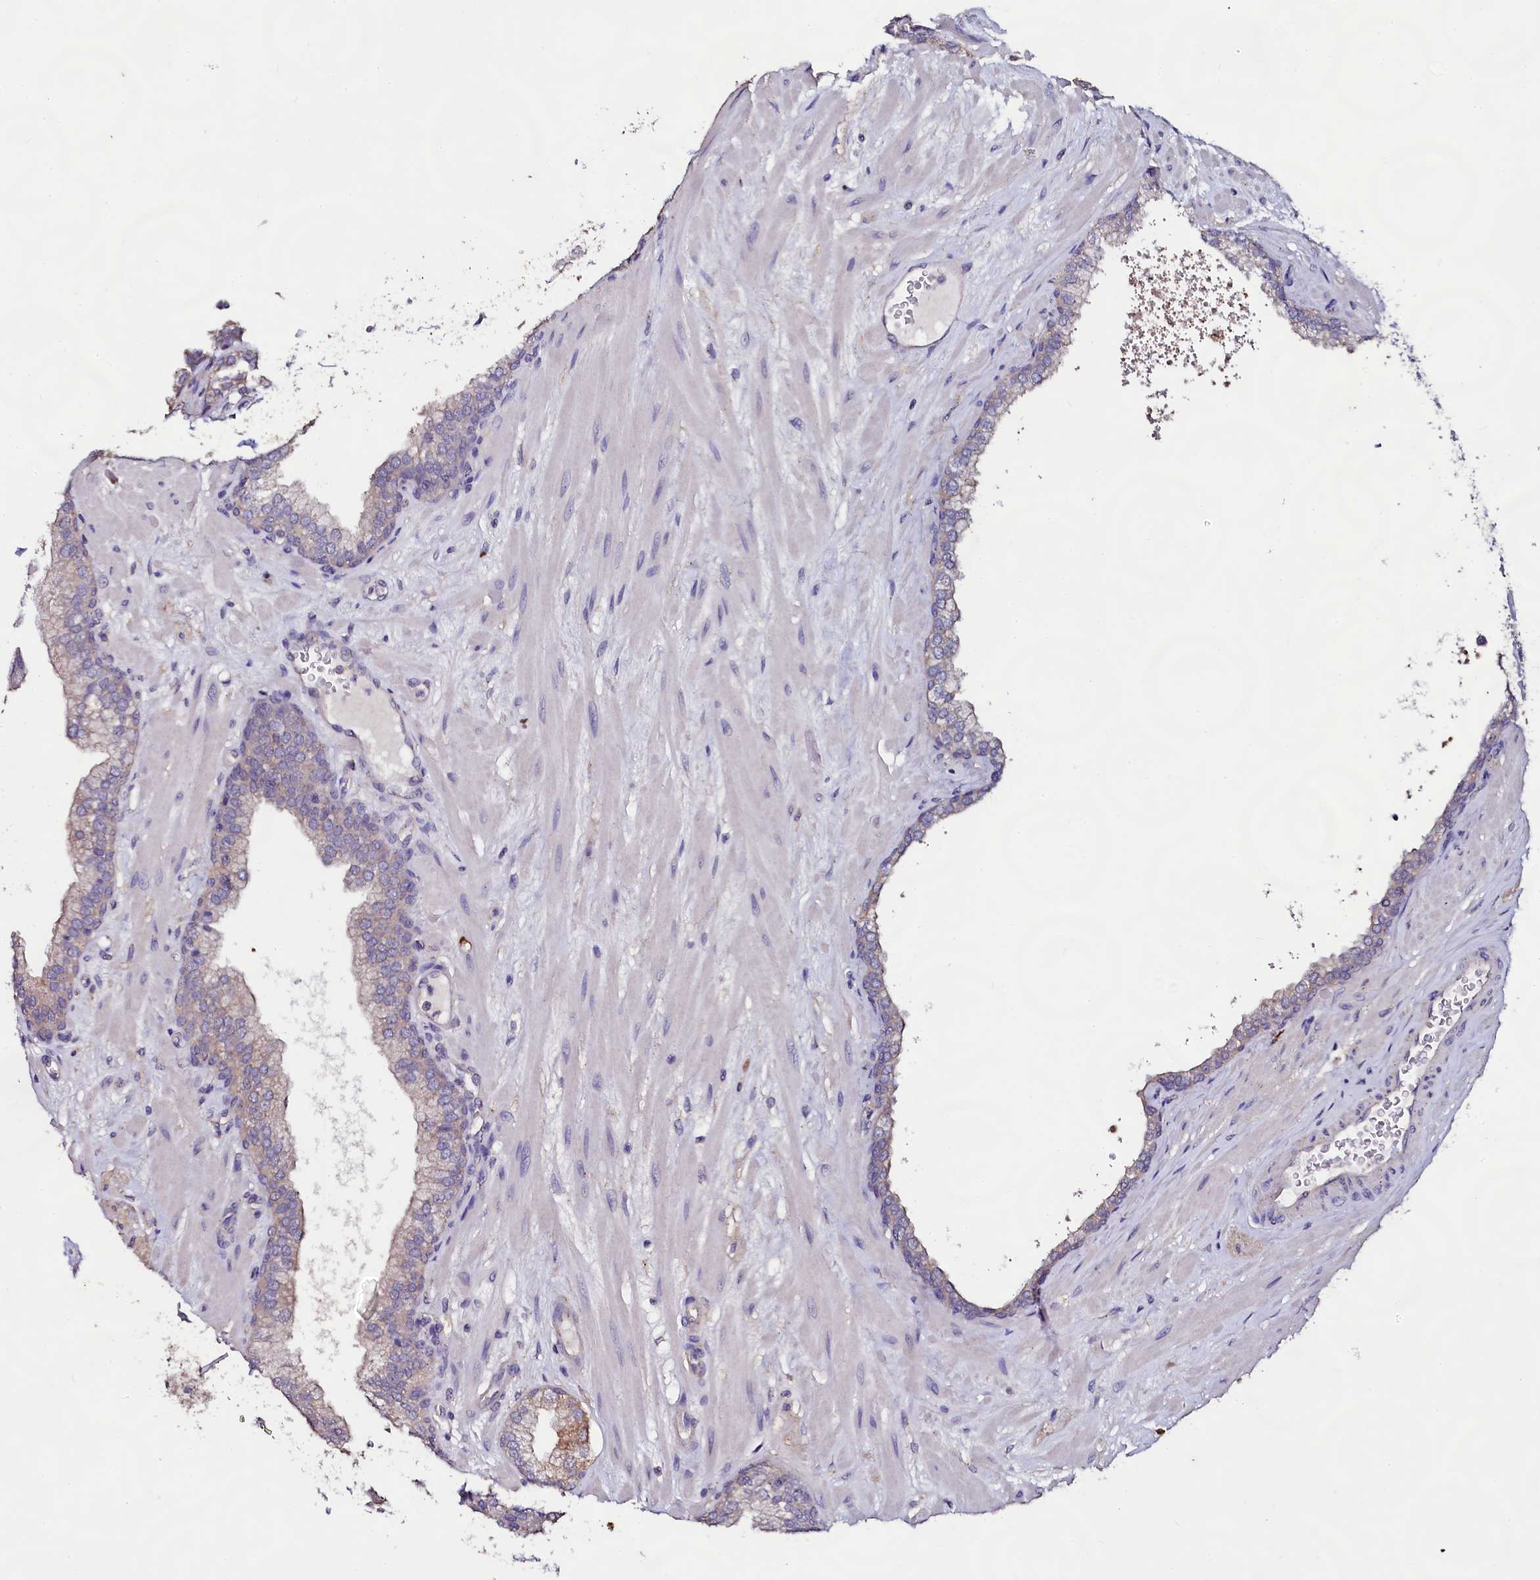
{"staining": {"intensity": "weak", "quantity": ">75%", "location": "cytoplasmic/membranous"}, "tissue": "prostate", "cell_type": "Glandular cells", "image_type": "normal", "snomed": [{"axis": "morphology", "description": "Normal tissue, NOS"}, {"axis": "topography", "description": "Prostate"}], "caption": "Brown immunohistochemical staining in normal prostate shows weak cytoplasmic/membranous expression in about >75% of glandular cells.", "gene": "USPL1", "patient": {"sex": "male", "age": 60}}